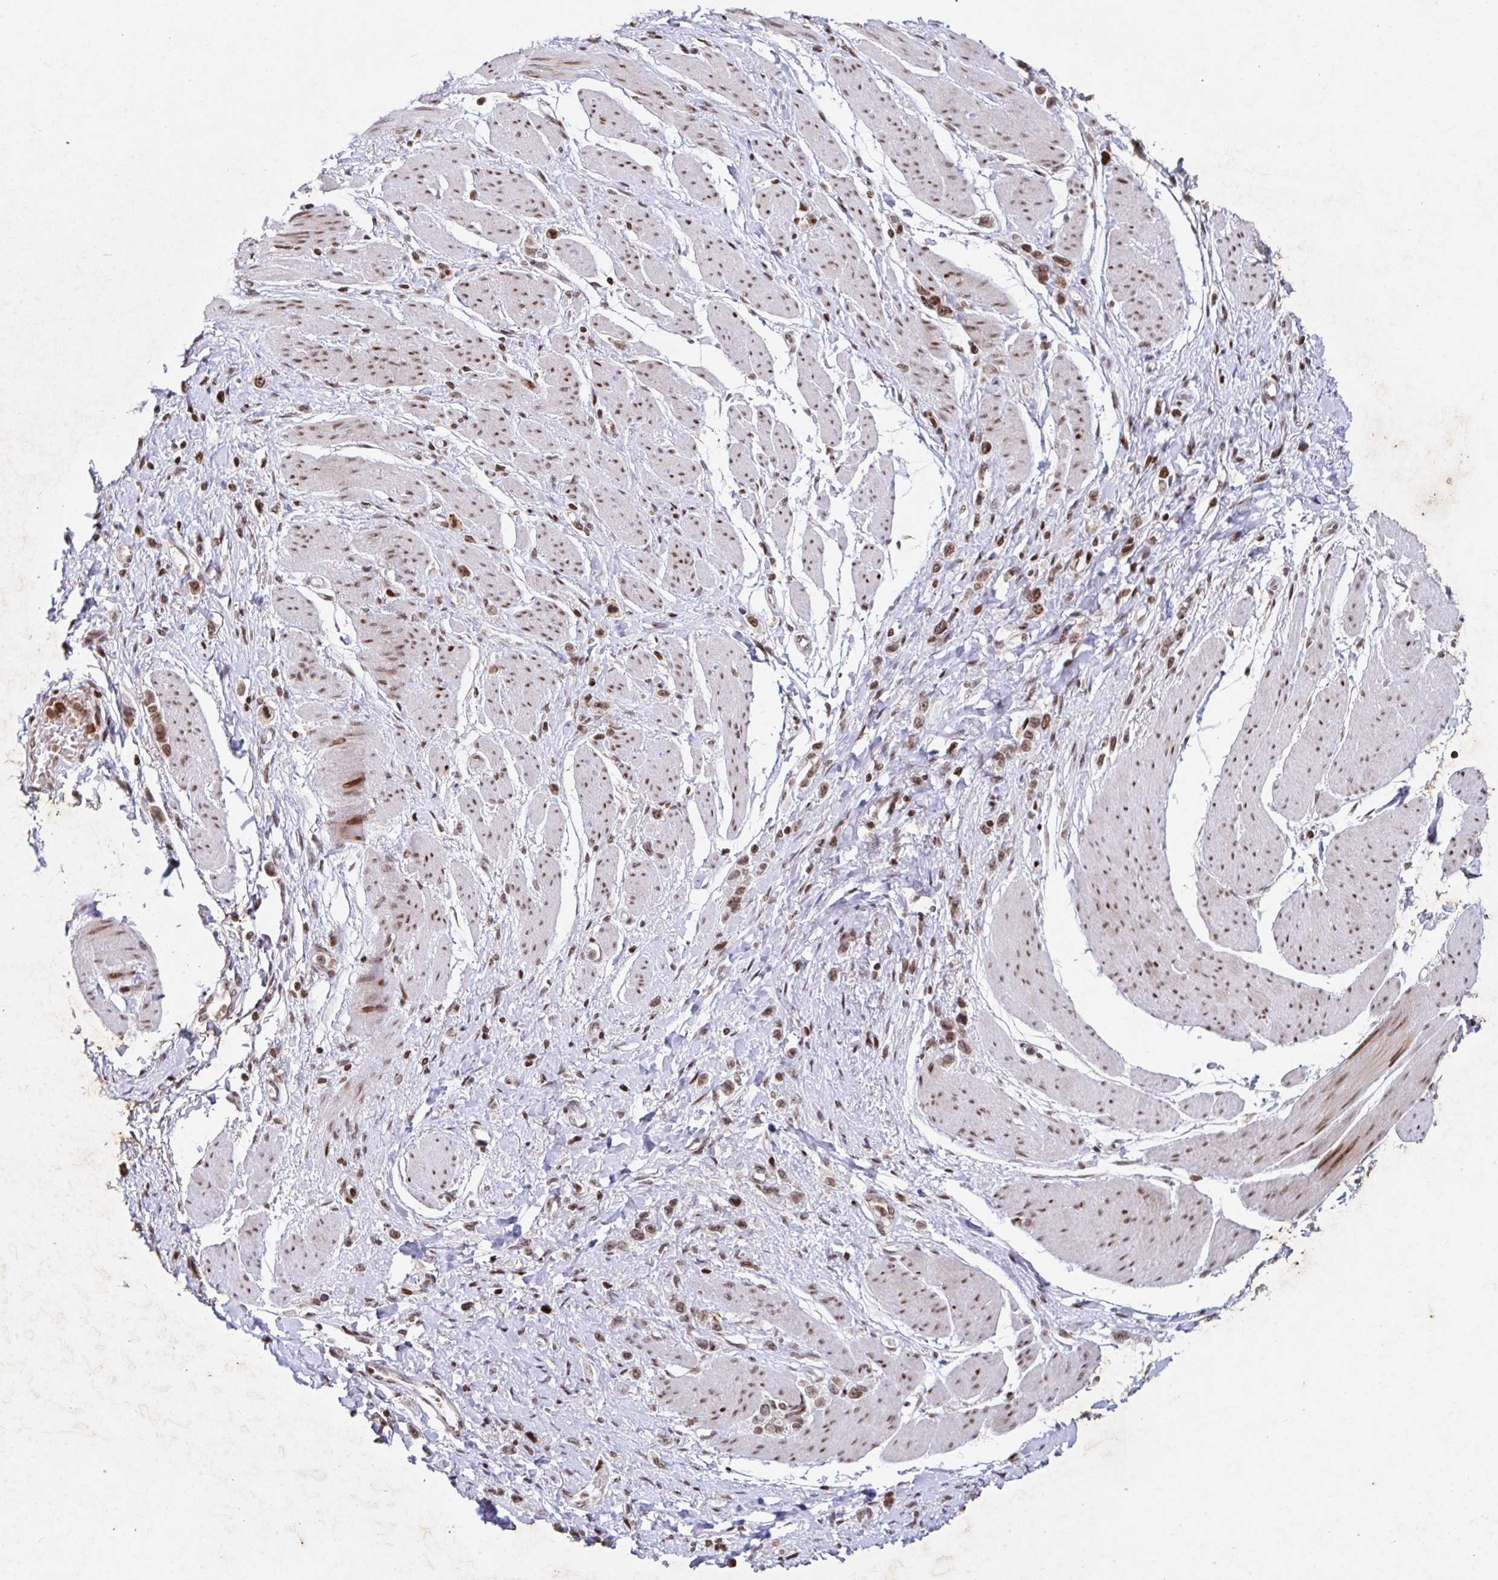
{"staining": {"intensity": "moderate", "quantity": ">75%", "location": "nuclear"}, "tissue": "stomach cancer", "cell_type": "Tumor cells", "image_type": "cancer", "snomed": [{"axis": "morphology", "description": "Adenocarcinoma, NOS"}, {"axis": "topography", "description": "Stomach"}], "caption": "Immunohistochemistry (IHC) image of adenocarcinoma (stomach) stained for a protein (brown), which demonstrates medium levels of moderate nuclear expression in approximately >75% of tumor cells.", "gene": "C19orf53", "patient": {"sex": "female", "age": 65}}